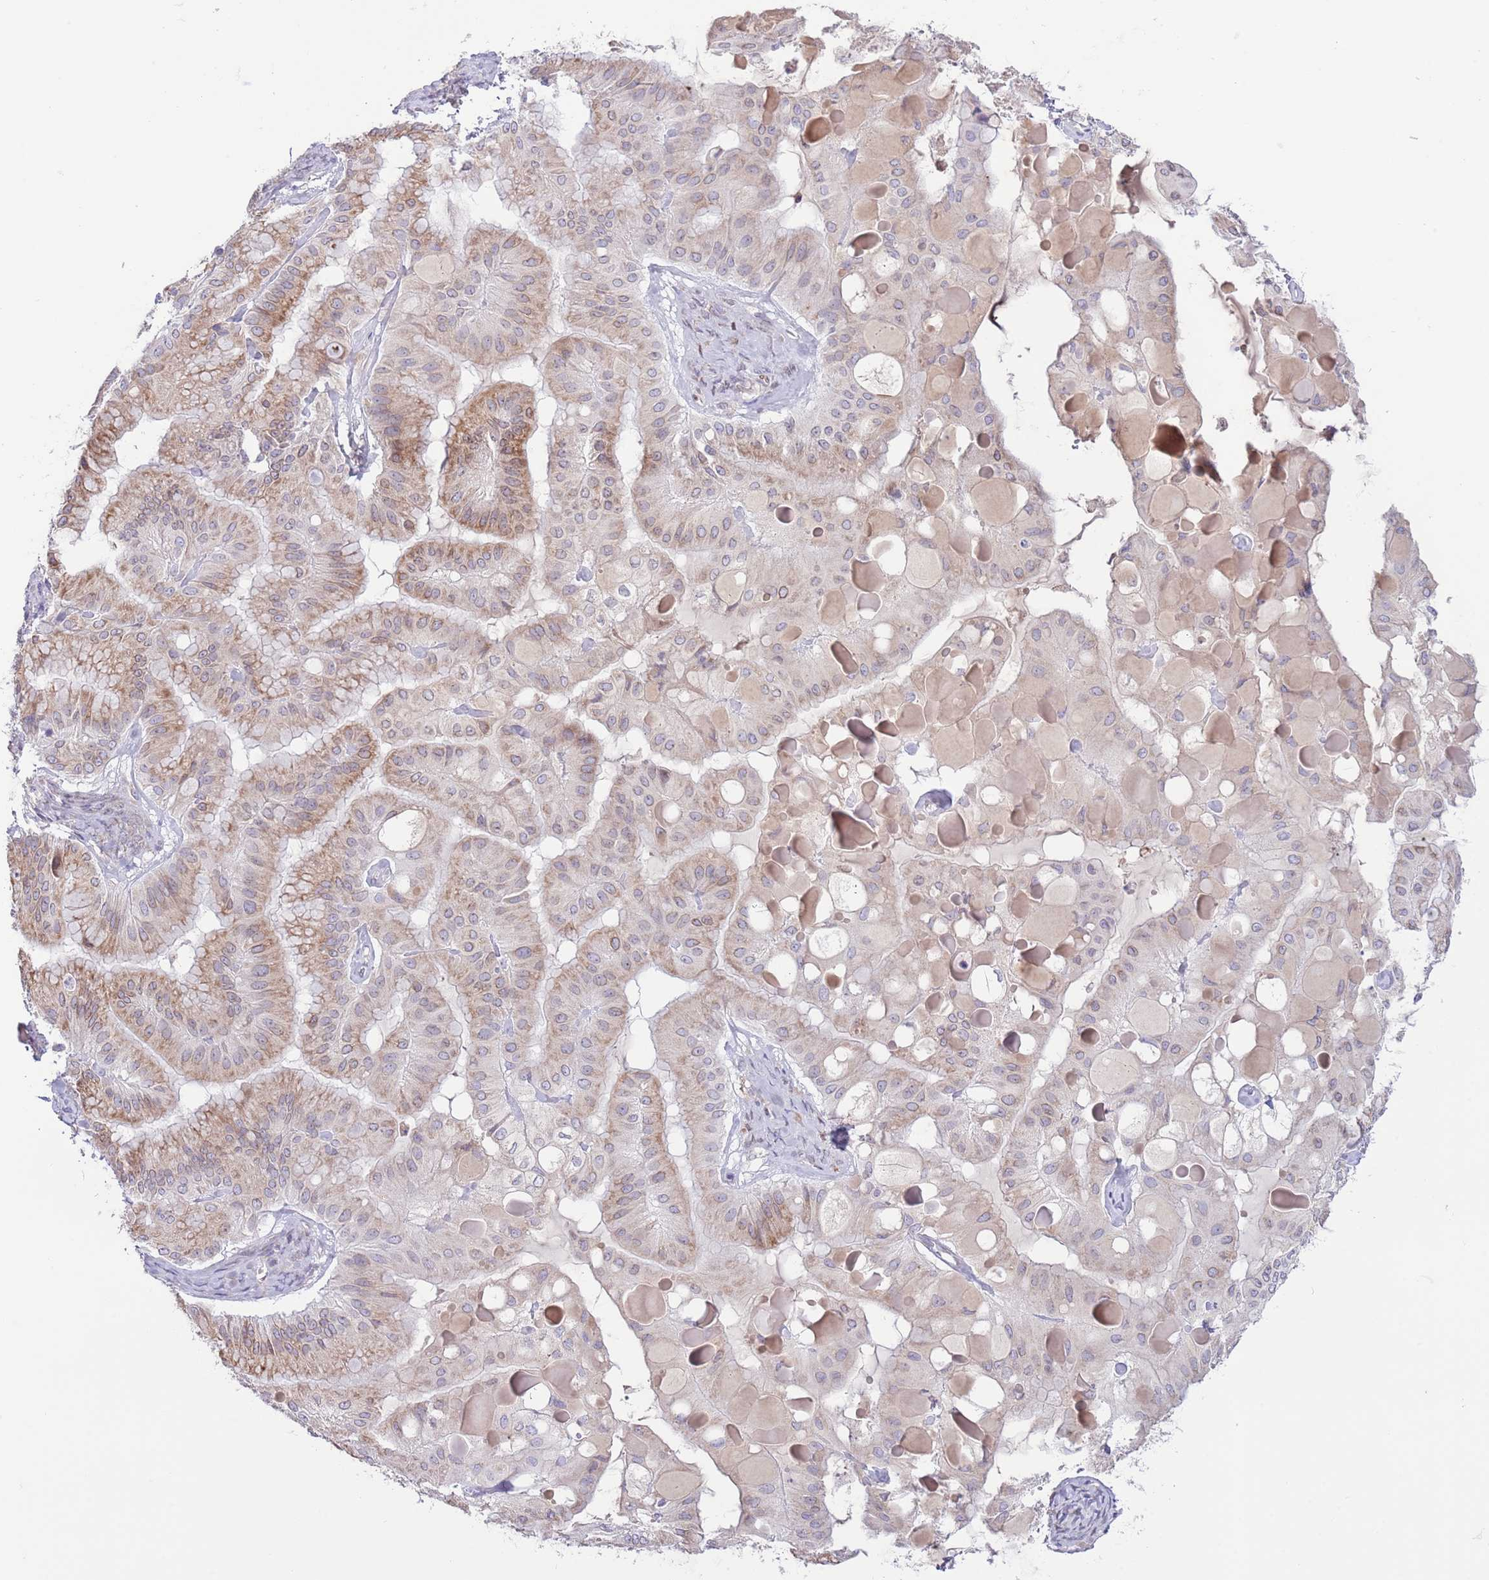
{"staining": {"intensity": "moderate", "quantity": "25%-75%", "location": "cytoplasmic/membranous"}, "tissue": "ovarian cancer", "cell_type": "Tumor cells", "image_type": "cancer", "snomed": [{"axis": "morphology", "description": "Cystadenocarcinoma, mucinous, NOS"}, {"axis": "topography", "description": "Ovary"}], "caption": "Moderate cytoplasmic/membranous protein positivity is present in approximately 25%-75% of tumor cells in ovarian mucinous cystadenocarcinoma.", "gene": "EBPL", "patient": {"sex": "female", "age": 61}}